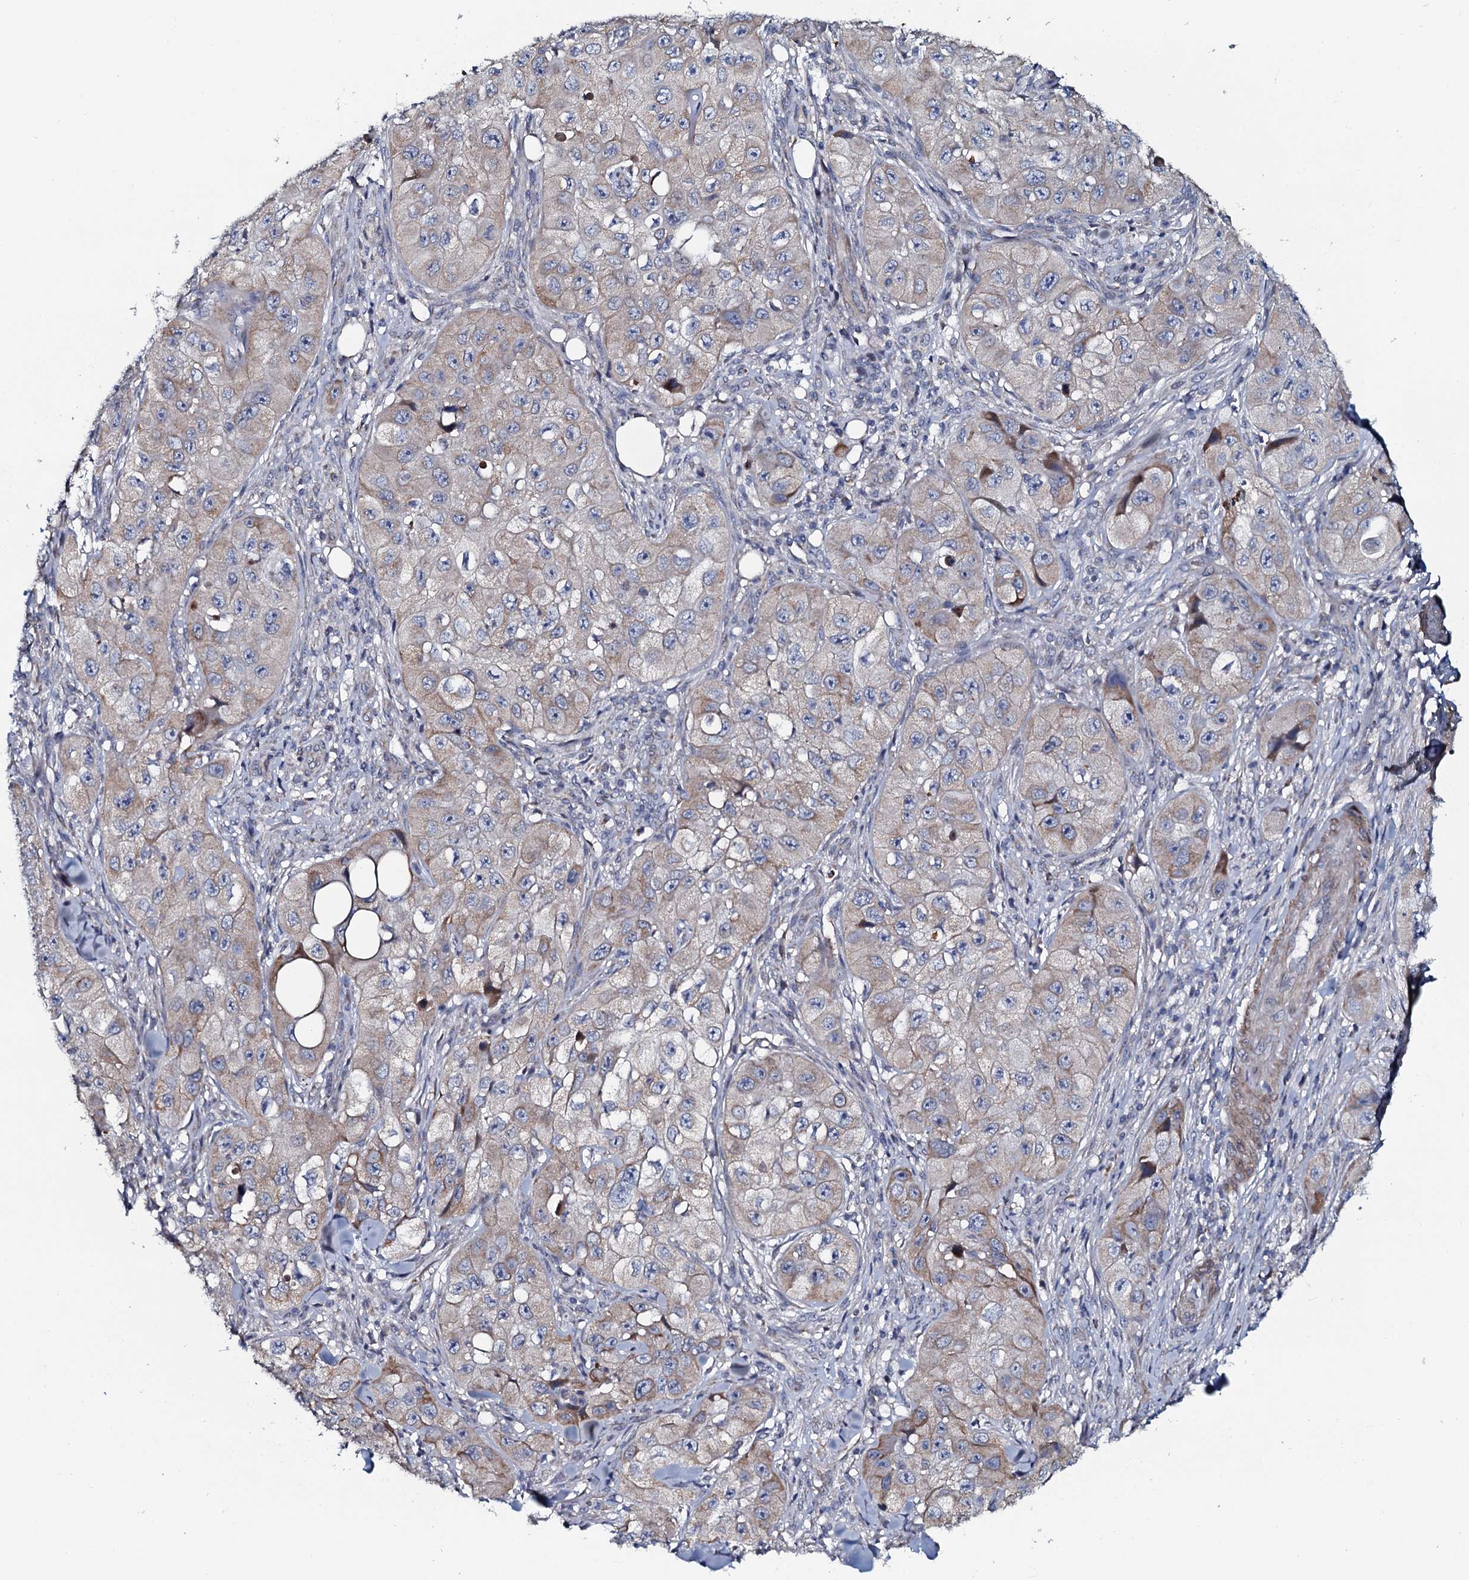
{"staining": {"intensity": "weak", "quantity": "25%-75%", "location": "cytoplasmic/membranous"}, "tissue": "skin cancer", "cell_type": "Tumor cells", "image_type": "cancer", "snomed": [{"axis": "morphology", "description": "Squamous cell carcinoma, NOS"}, {"axis": "topography", "description": "Skin"}, {"axis": "topography", "description": "Subcutis"}], "caption": "Tumor cells demonstrate weak cytoplasmic/membranous positivity in approximately 25%-75% of cells in skin squamous cell carcinoma. (IHC, brightfield microscopy, high magnification).", "gene": "KCTD4", "patient": {"sex": "male", "age": 73}}